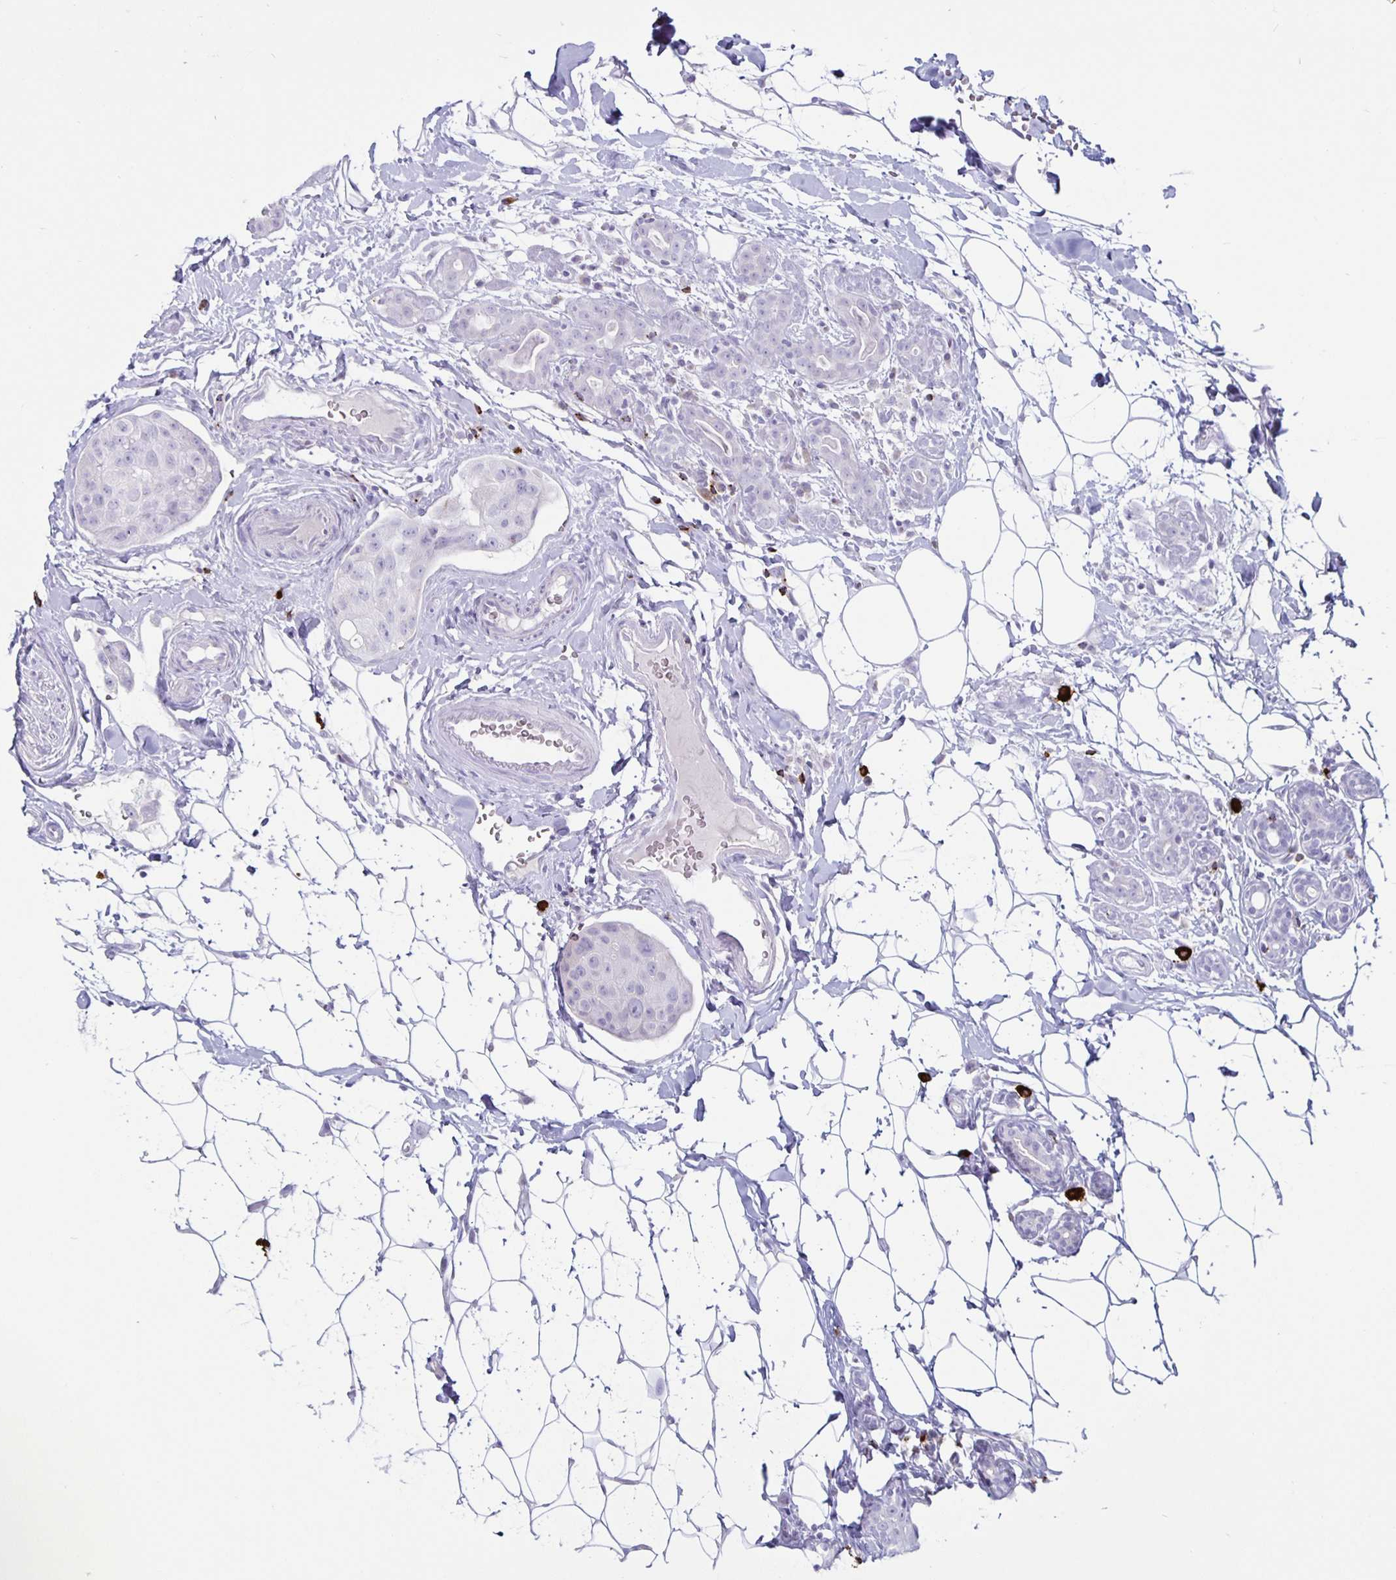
{"staining": {"intensity": "negative", "quantity": "none", "location": "none"}, "tissue": "breast cancer", "cell_type": "Tumor cells", "image_type": "cancer", "snomed": [{"axis": "morphology", "description": "Duct carcinoma"}, {"axis": "topography", "description": "Breast"}], "caption": "Immunohistochemistry image of breast cancer (infiltrating ductal carcinoma) stained for a protein (brown), which reveals no expression in tumor cells.", "gene": "GZMK", "patient": {"sex": "female", "age": 43}}